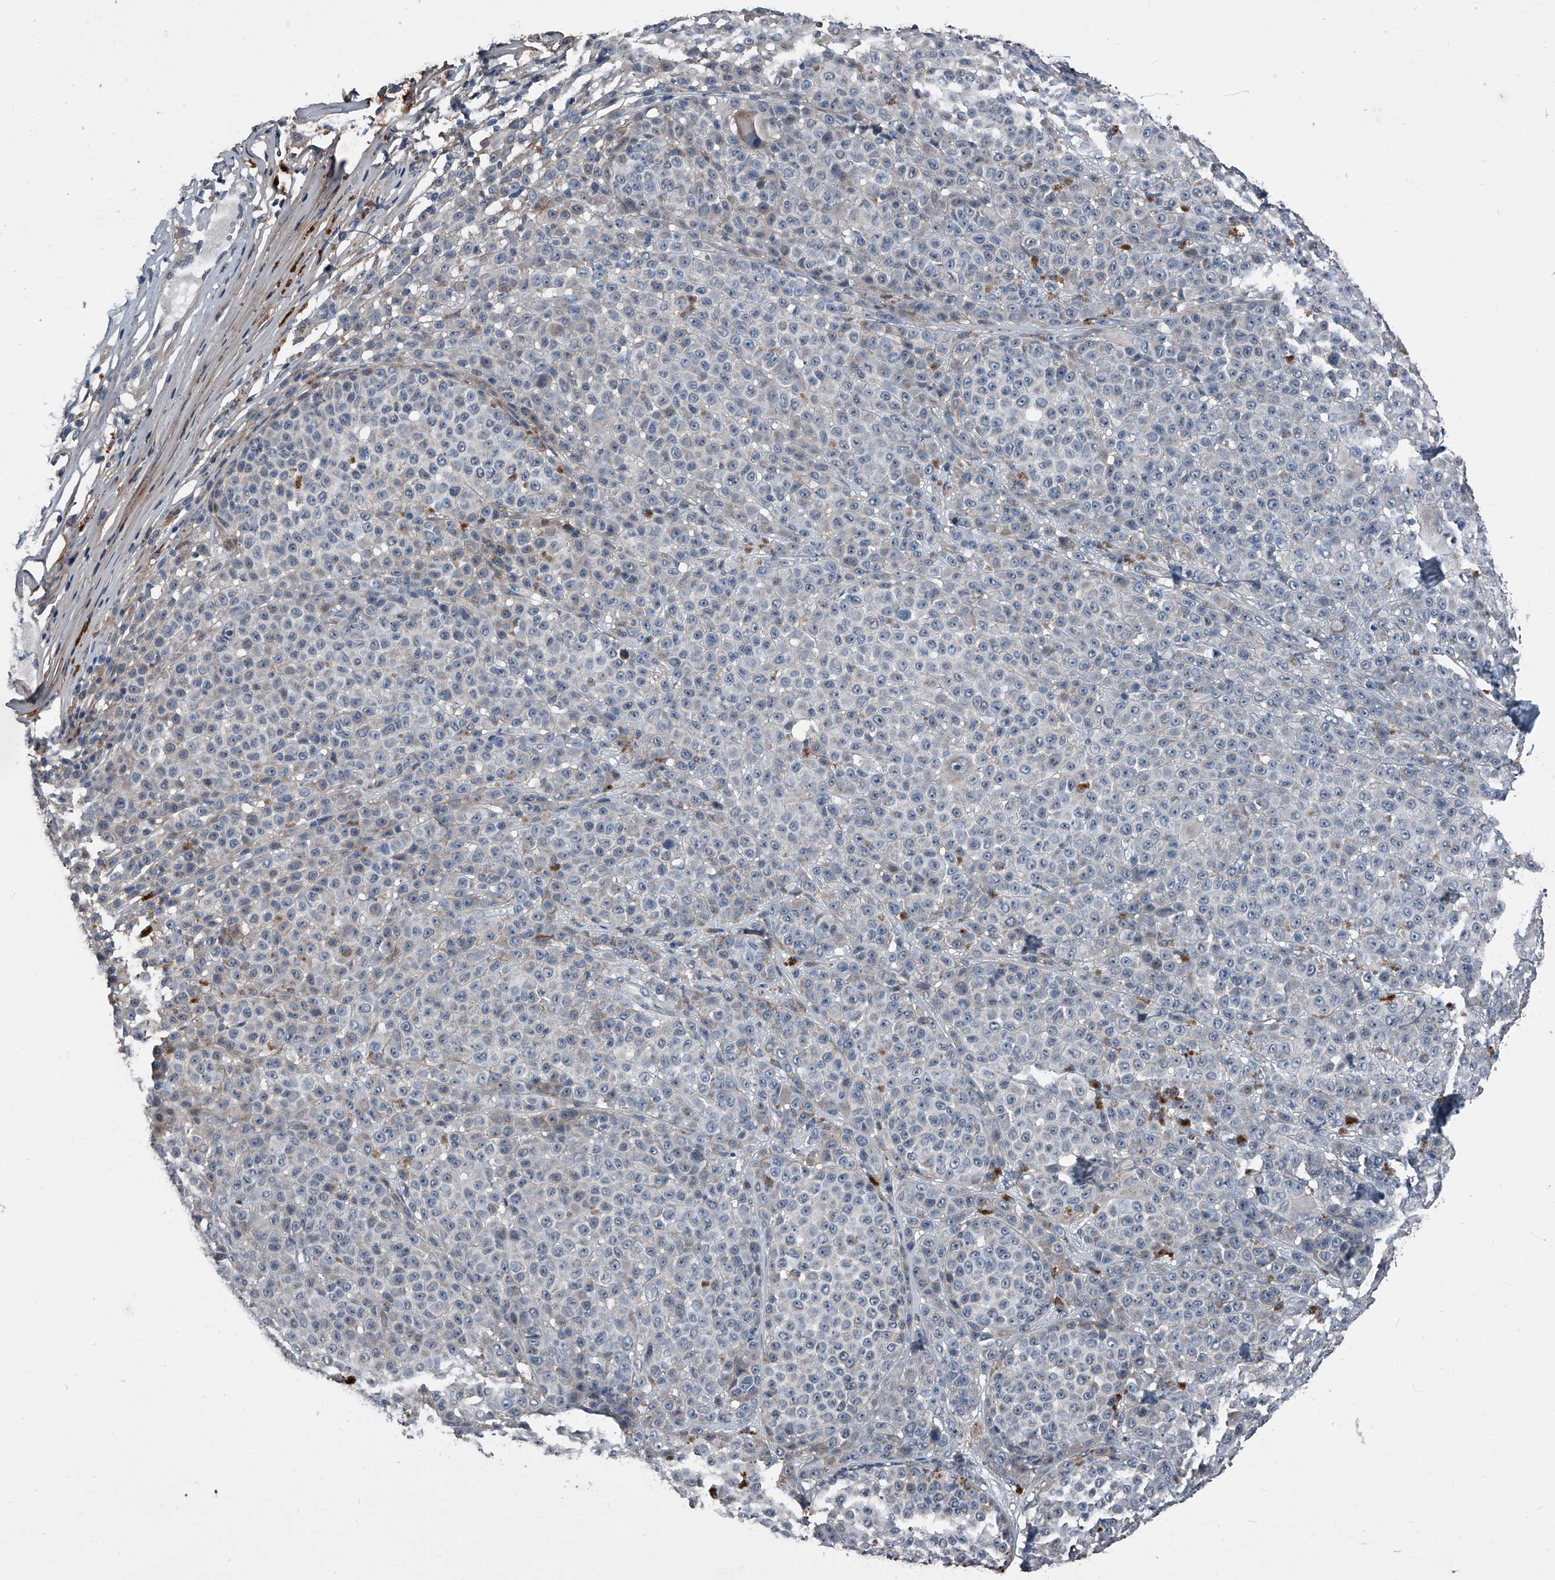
{"staining": {"intensity": "negative", "quantity": "none", "location": "none"}, "tissue": "melanoma", "cell_type": "Tumor cells", "image_type": "cancer", "snomed": [{"axis": "morphology", "description": "Malignant melanoma, NOS"}, {"axis": "topography", "description": "Skin"}], "caption": "This is a histopathology image of immunohistochemistry (IHC) staining of melanoma, which shows no expression in tumor cells. (Stains: DAB immunohistochemistry with hematoxylin counter stain, Microscopy: brightfield microscopy at high magnification).", "gene": "PHACTR1", "patient": {"sex": "female", "age": 94}}